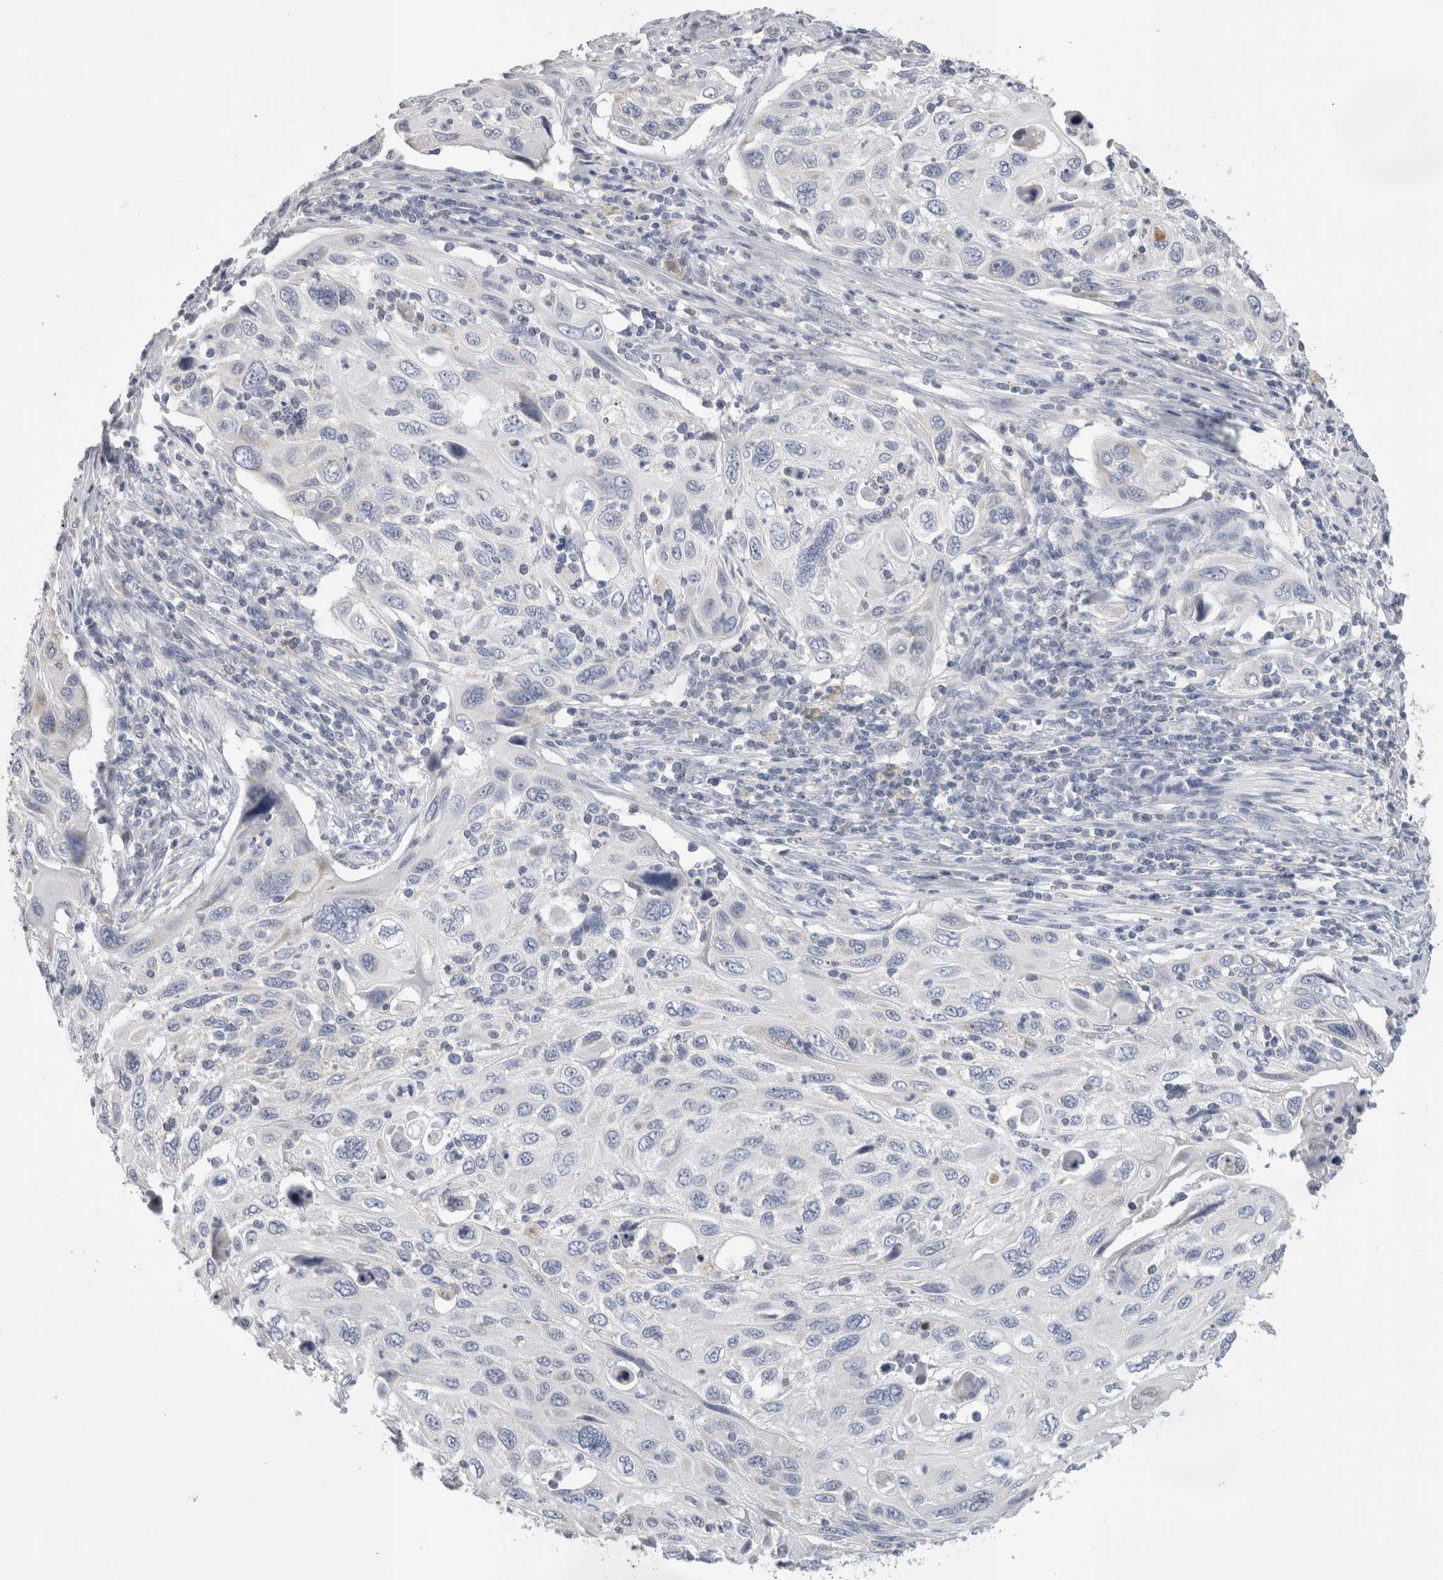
{"staining": {"intensity": "negative", "quantity": "none", "location": "none"}, "tissue": "cervical cancer", "cell_type": "Tumor cells", "image_type": "cancer", "snomed": [{"axis": "morphology", "description": "Squamous cell carcinoma, NOS"}, {"axis": "topography", "description": "Cervix"}], "caption": "Tumor cells are negative for brown protein staining in cervical cancer.", "gene": "DHRS4", "patient": {"sex": "female", "age": 70}}